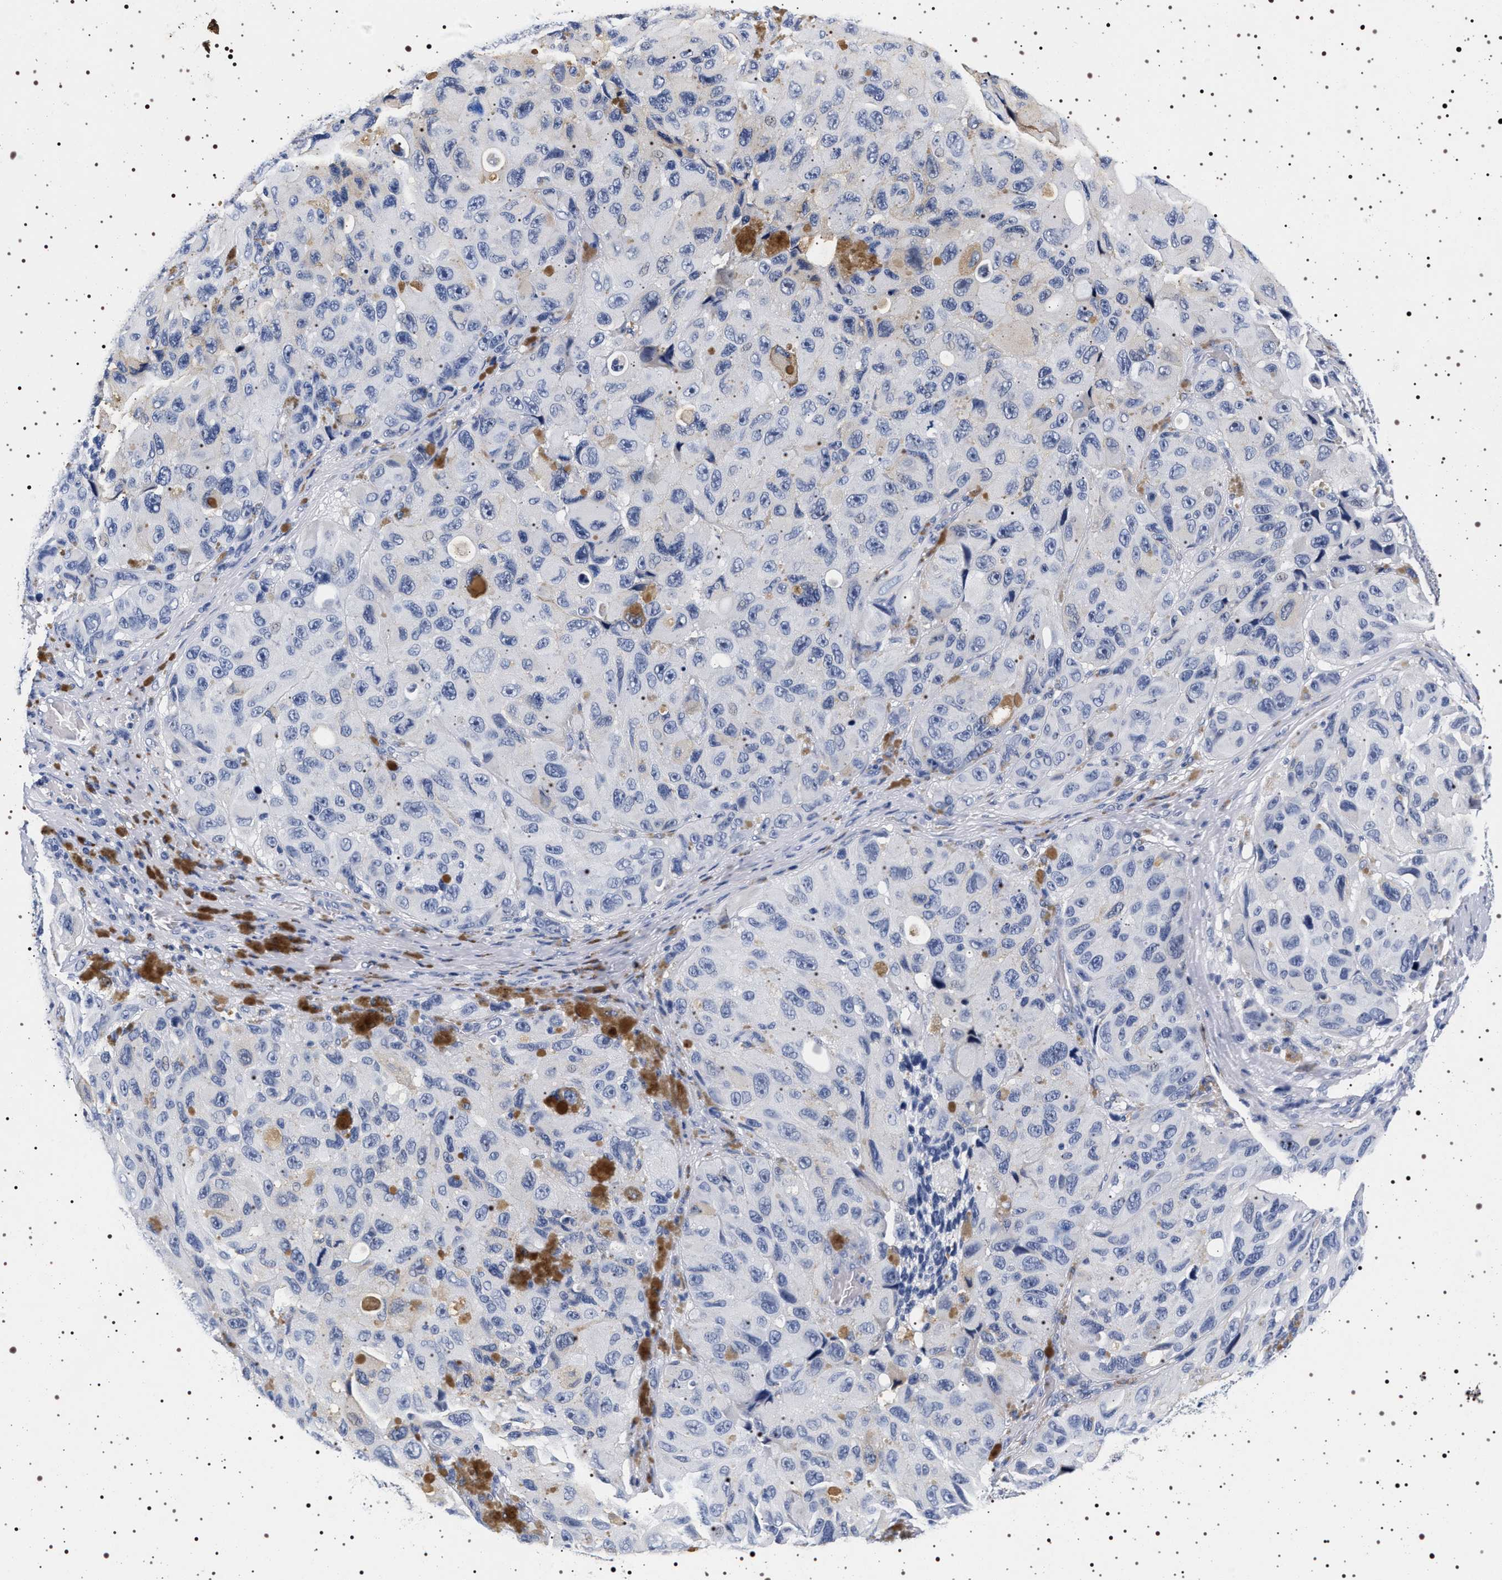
{"staining": {"intensity": "negative", "quantity": "none", "location": "none"}, "tissue": "melanoma", "cell_type": "Tumor cells", "image_type": "cancer", "snomed": [{"axis": "morphology", "description": "Malignant melanoma, NOS"}, {"axis": "topography", "description": "Skin"}], "caption": "Malignant melanoma was stained to show a protein in brown. There is no significant expression in tumor cells.", "gene": "SYN1", "patient": {"sex": "female", "age": 73}}